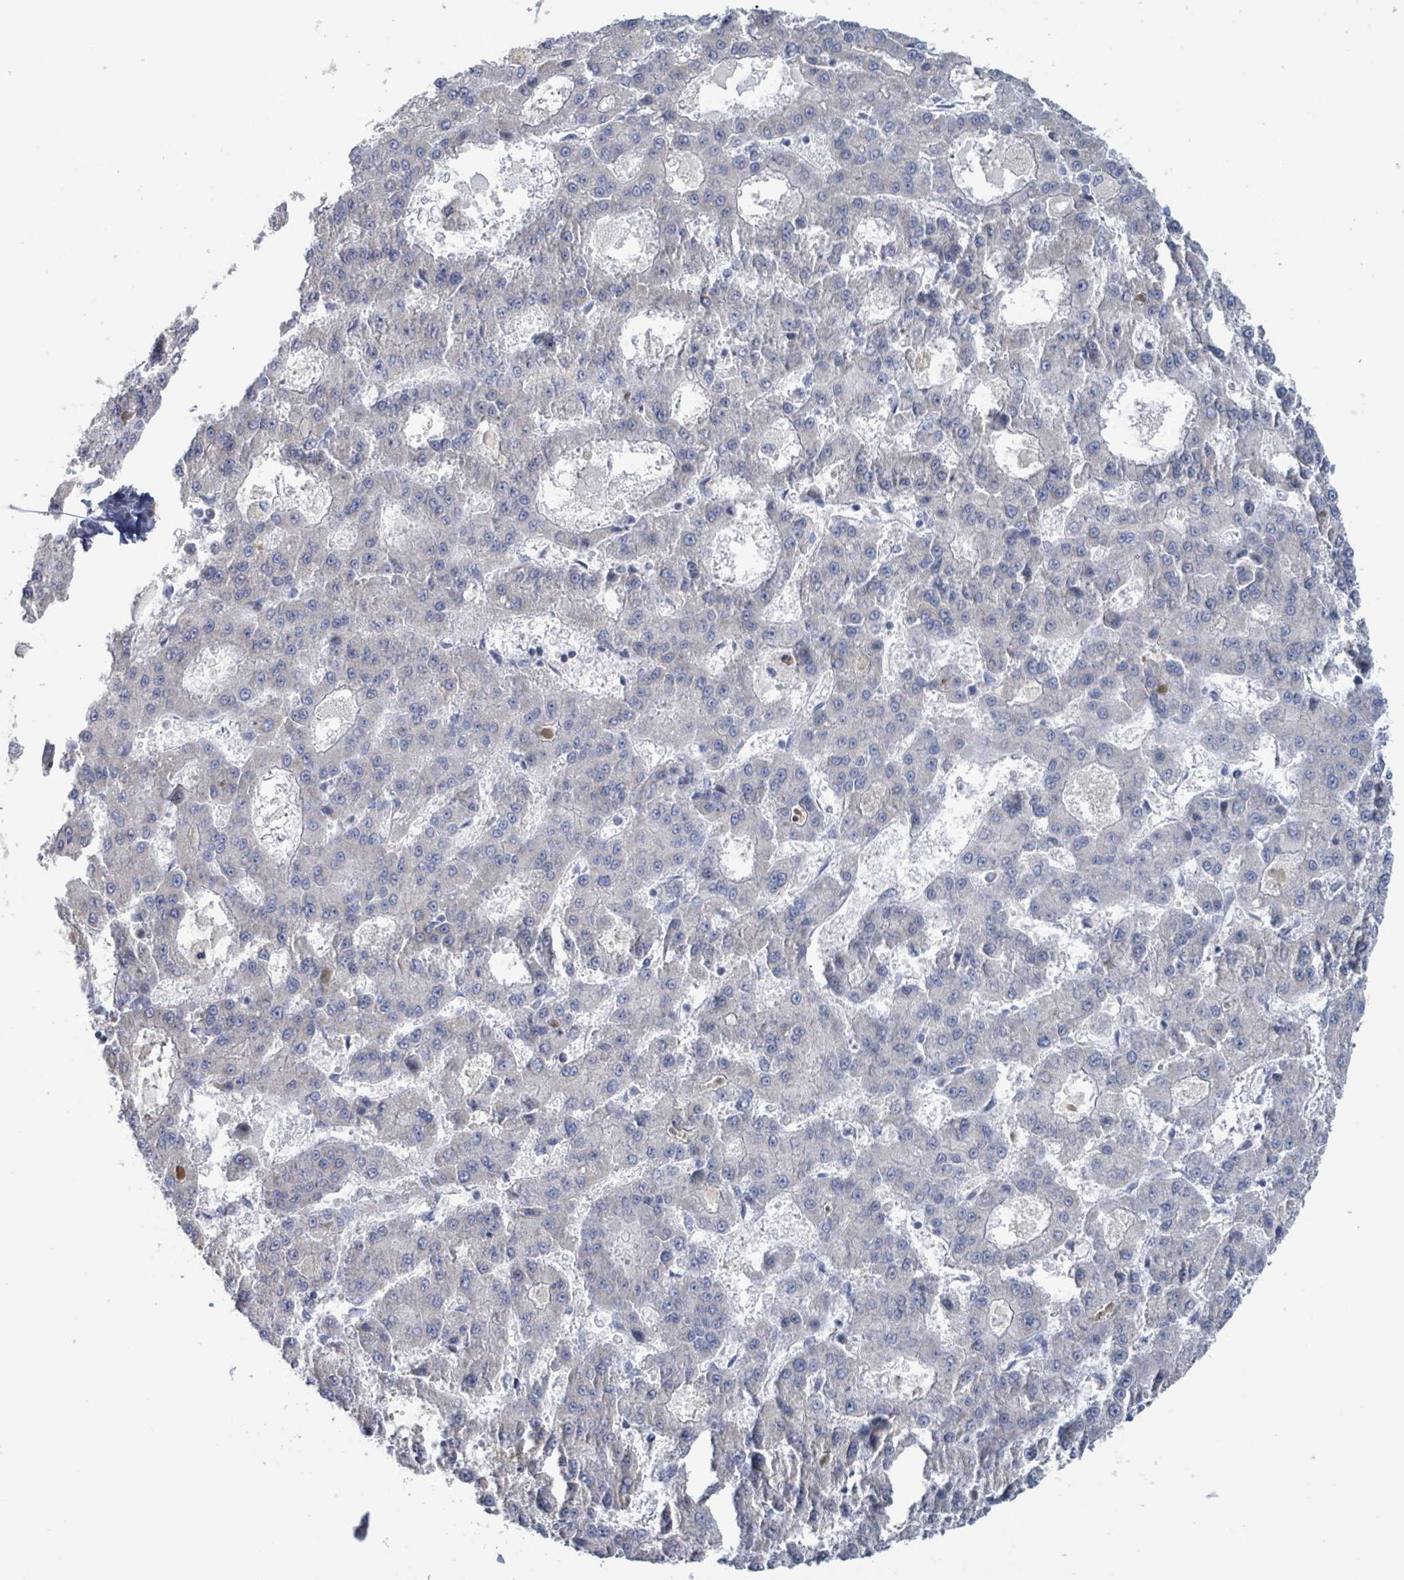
{"staining": {"intensity": "negative", "quantity": "none", "location": "none"}, "tissue": "liver cancer", "cell_type": "Tumor cells", "image_type": "cancer", "snomed": [{"axis": "morphology", "description": "Carcinoma, Hepatocellular, NOS"}, {"axis": "topography", "description": "Liver"}], "caption": "Liver cancer (hepatocellular carcinoma) was stained to show a protein in brown. There is no significant positivity in tumor cells.", "gene": "AKR1C4", "patient": {"sex": "male", "age": 70}}